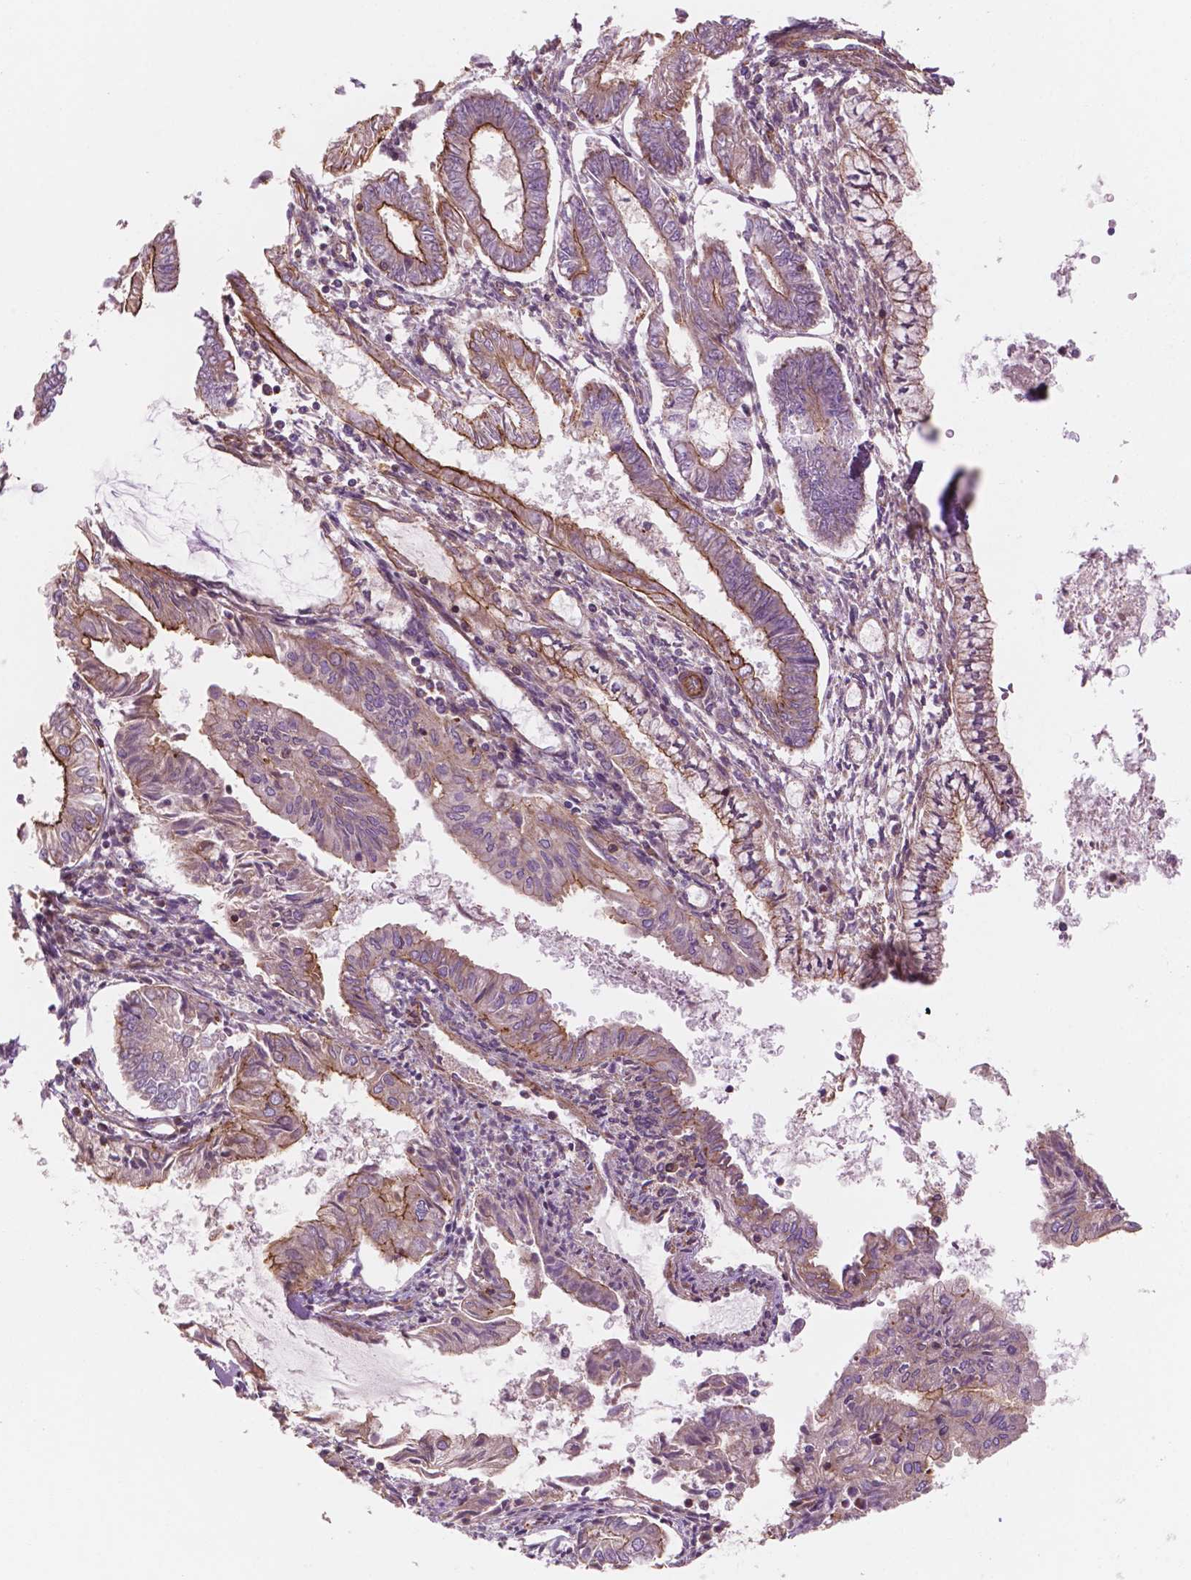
{"staining": {"intensity": "strong", "quantity": "<25%", "location": "cytoplasmic/membranous"}, "tissue": "endometrial cancer", "cell_type": "Tumor cells", "image_type": "cancer", "snomed": [{"axis": "morphology", "description": "Adenocarcinoma, NOS"}, {"axis": "topography", "description": "Endometrium"}], "caption": "The image shows immunohistochemical staining of endometrial cancer (adenocarcinoma). There is strong cytoplasmic/membranous expression is seen in about <25% of tumor cells. Ihc stains the protein in brown and the nuclei are stained blue.", "gene": "SURF4", "patient": {"sex": "female", "age": 68}}